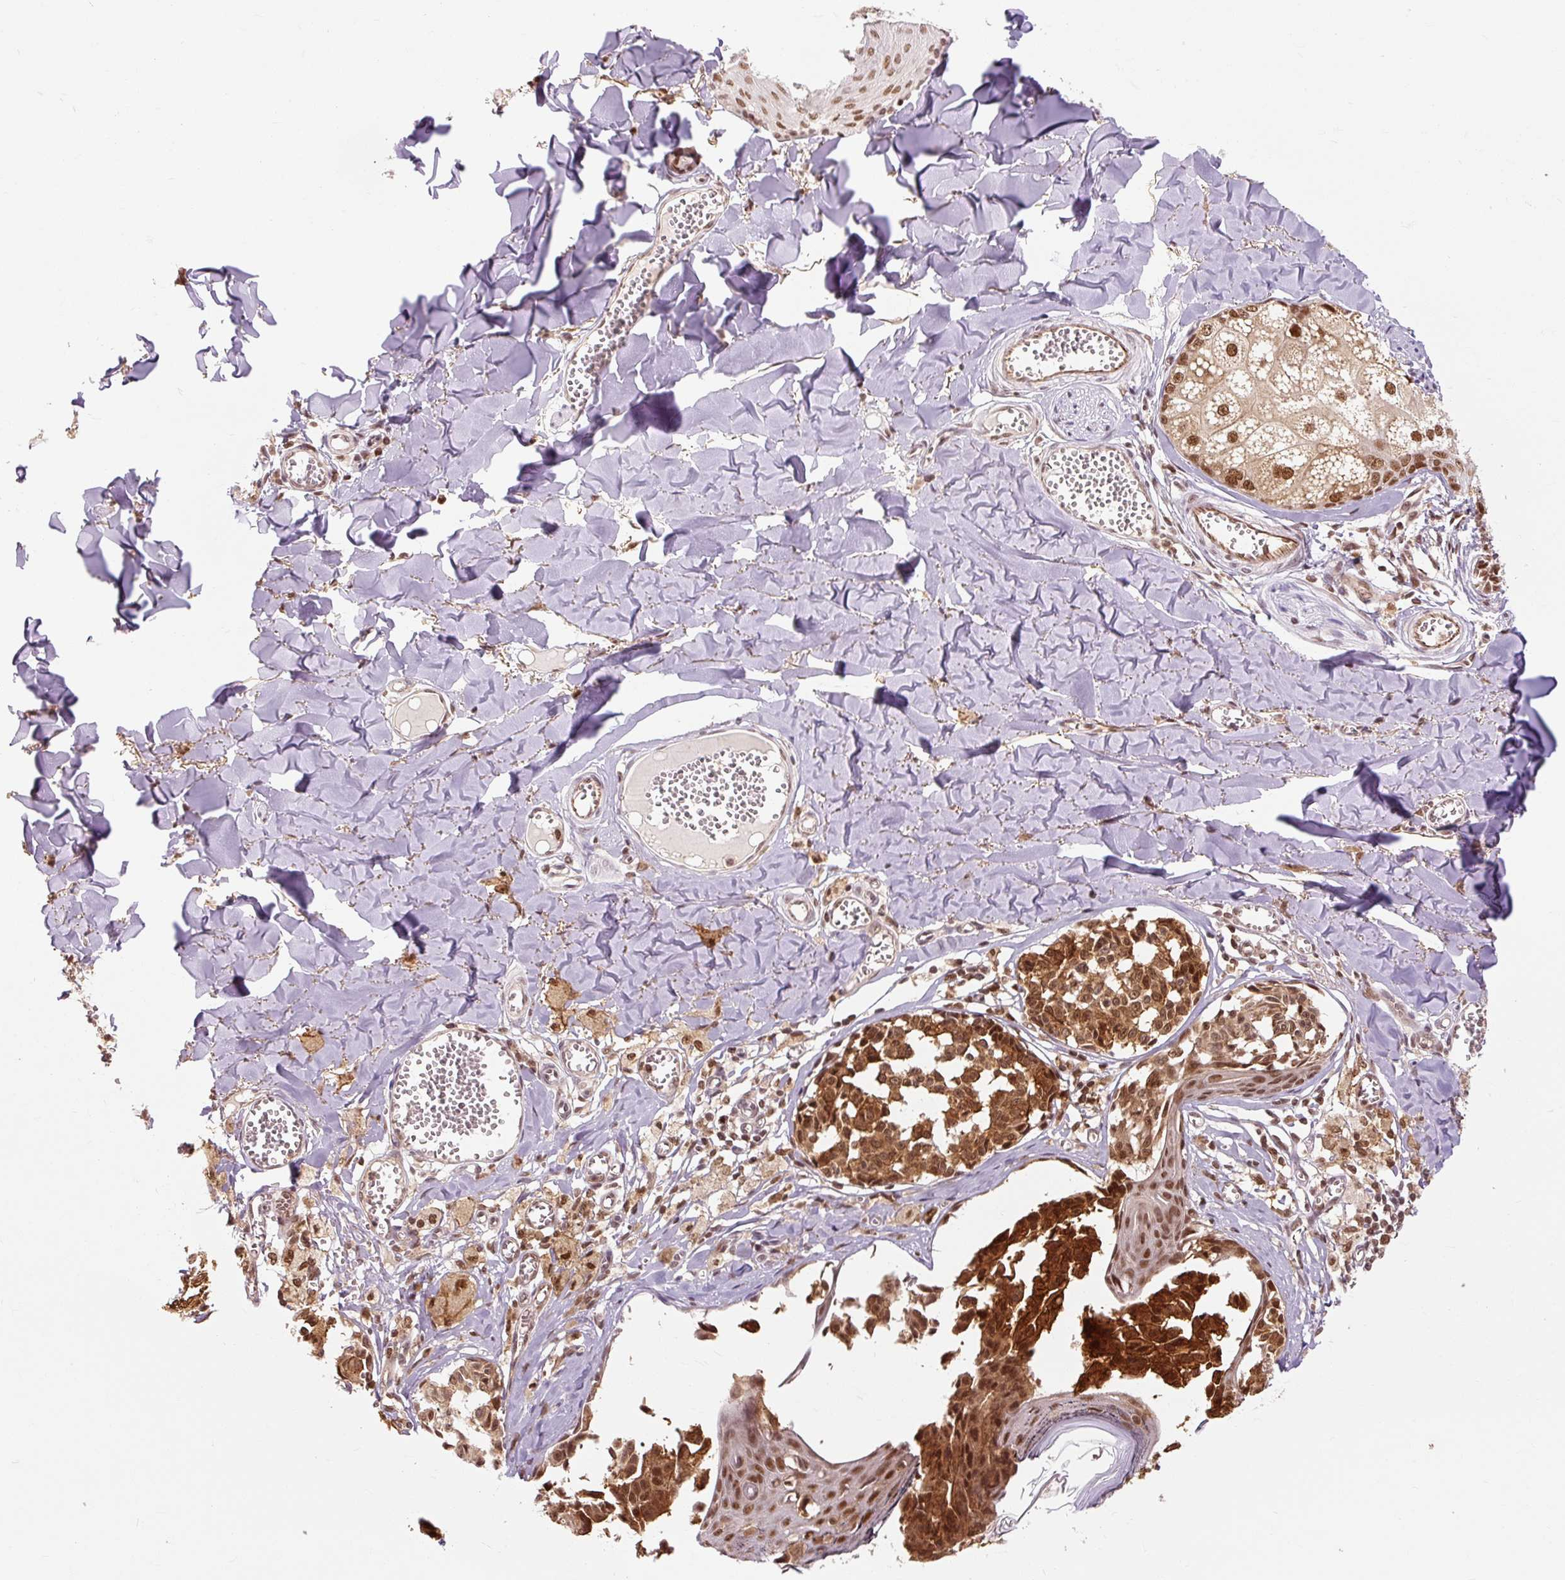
{"staining": {"intensity": "strong", "quantity": ">75%", "location": "cytoplasmic/membranous,nuclear"}, "tissue": "melanoma", "cell_type": "Tumor cells", "image_type": "cancer", "snomed": [{"axis": "morphology", "description": "Malignant melanoma, NOS"}, {"axis": "topography", "description": "Skin"}], "caption": "Protein positivity by immunohistochemistry (IHC) shows strong cytoplasmic/membranous and nuclear positivity in approximately >75% of tumor cells in melanoma.", "gene": "CSTF1", "patient": {"sex": "female", "age": 43}}